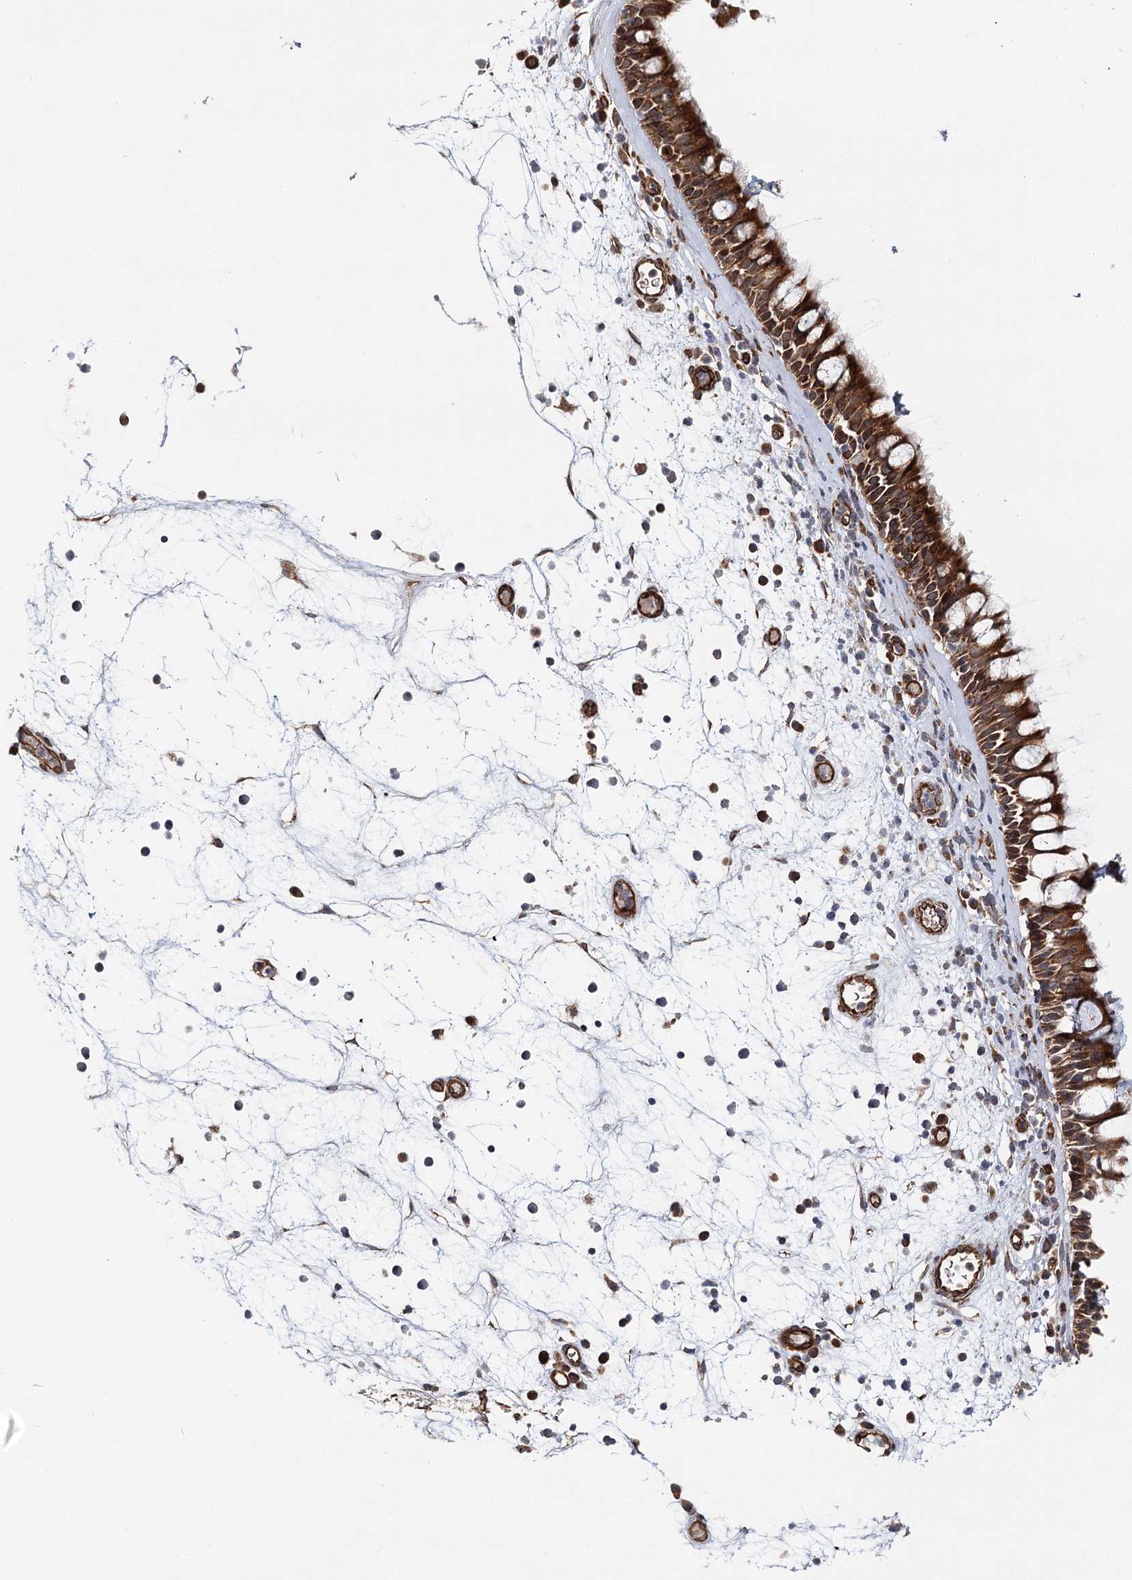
{"staining": {"intensity": "strong", "quantity": ">75%", "location": "cytoplasmic/membranous"}, "tissue": "nasopharynx", "cell_type": "Respiratory epithelial cells", "image_type": "normal", "snomed": [{"axis": "morphology", "description": "Normal tissue, NOS"}, {"axis": "morphology", "description": "Inflammation, NOS"}, {"axis": "morphology", "description": "Malignant melanoma, Metastatic site"}, {"axis": "topography", "description": "Nasopharynx"}], "caption": "Protein staining by immunohistochemistry (IHC) demonstrates strong cytoplasmic/membranous staining in about >75% of respiratory epithelial cells in unremarkable nasopharynx.", "gene": "MKNK1", "patient": {"sex": "male", "age": 70}}